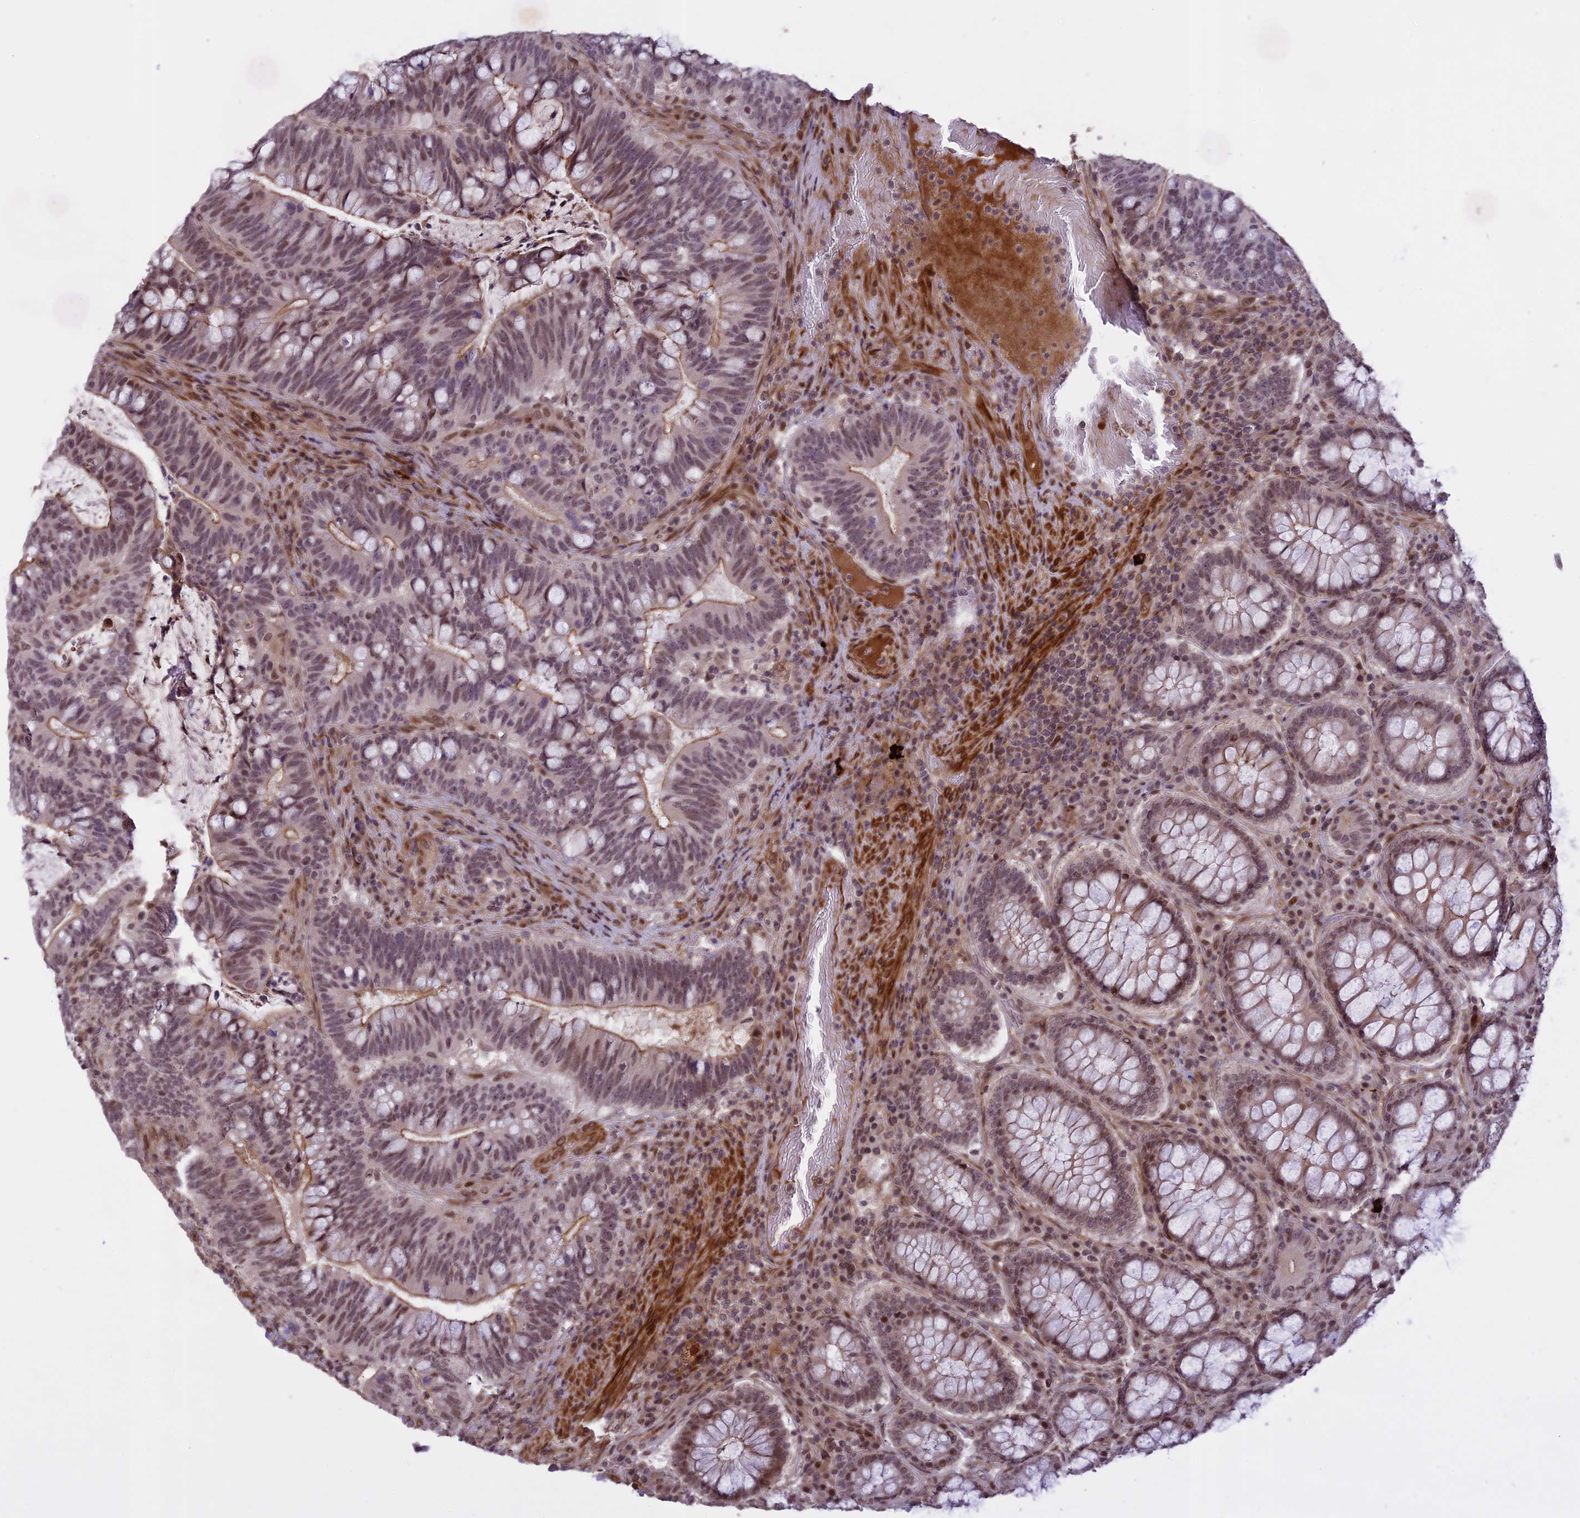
{"staining": {"intensity": "weak", "quantity": "<25%", "location": "cytoplasmic/membranous,nuclear"}, "tissue": "colorectal cancer", "cell_type": "Tumor cells", "image_type": "cancer", "snomed": [{"axis": "morphology", "description": "Adenocarcinoma, NOS"}, {"axis": "topography", "description": "Colon"}], "caption": "A high-resolution photomicrograph shows IHC staining of adenocarcinoma (colorectal), which displays no significant positivity in tumor cells.", "gene": "PRELID2", "patient": {"sex": "female", "age": 66}}